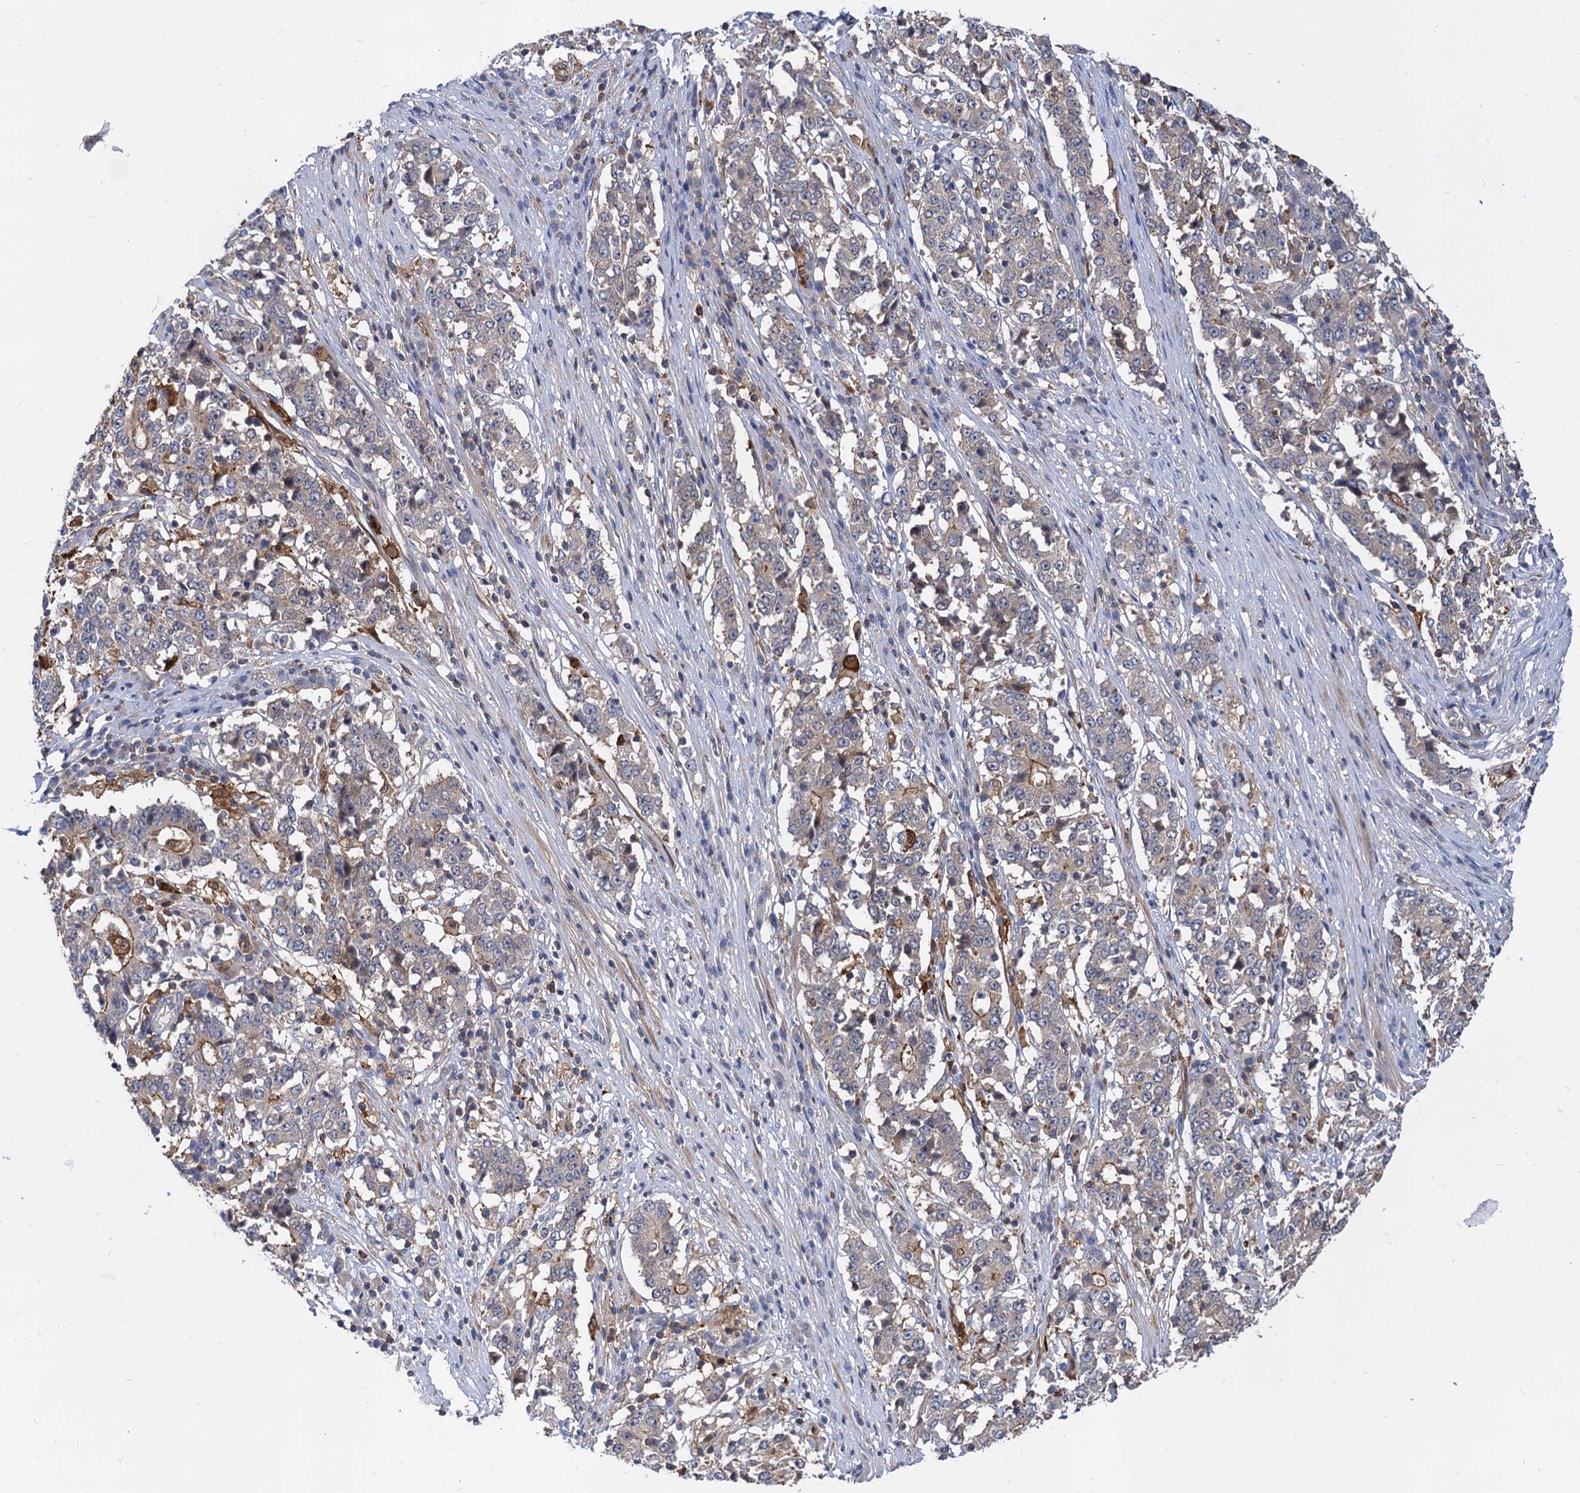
{"staining": {"intensity": "weak", "quantity": "25%-75%", "location": "cytoplasmic/membranous"}, "tissue": "stomach cancer", "cell_type": "Tumor cells", "image_type": "cancer", "snomed": [{"axis": "morphology", "description": "Adenocarcinoma, NOS"}, {"axis": "topography", "description": "Stomach"}], "caption": "Immunohistochemistry of human stomach cancer shows low levels of weak cytoplasmic/membranous expression in about 25%-75% of tumor cells.", "gene": "GCLC", "patient": {"sex": "male", "age": 59}}